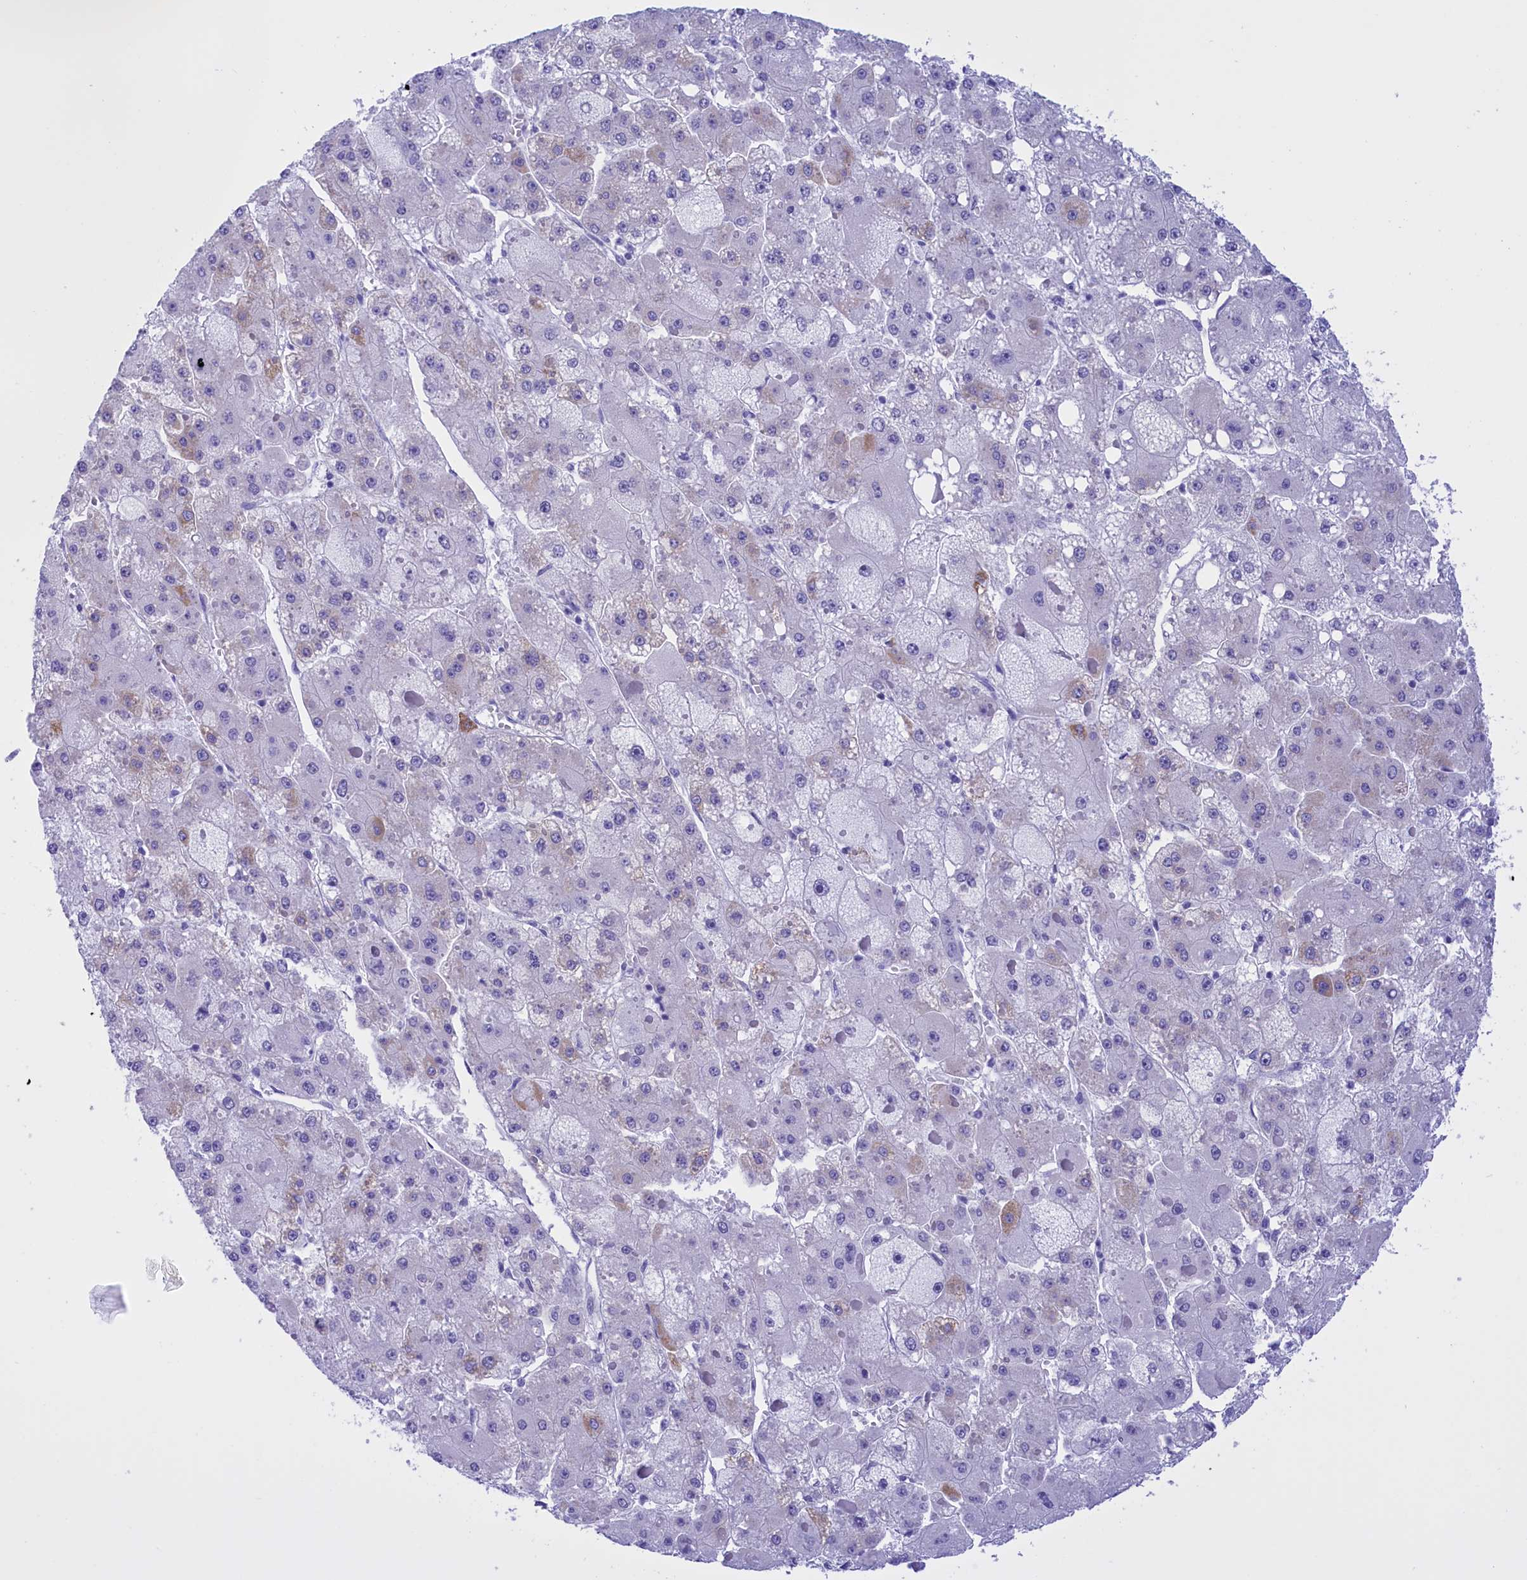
{"staining": {"intensity": "weak", "quantity": "<25%", "location": "cytoplasmic/membranous"}, "tissue": "liver cancer", "cell_type": "Tumor cells", "image_type": "cancer", "snomed": [{"axis": "morphology", "description": "Carcinoma, Hepatocellular, NOS"}, {"axis": "topography", "description": "Liver"}], "caption": "Immunohistochemistry (IHC) of liver cancer demonstrates no expression in tumor cells.", "gene": "BRI3", "patient": {"sex": "female", "age": 73}}